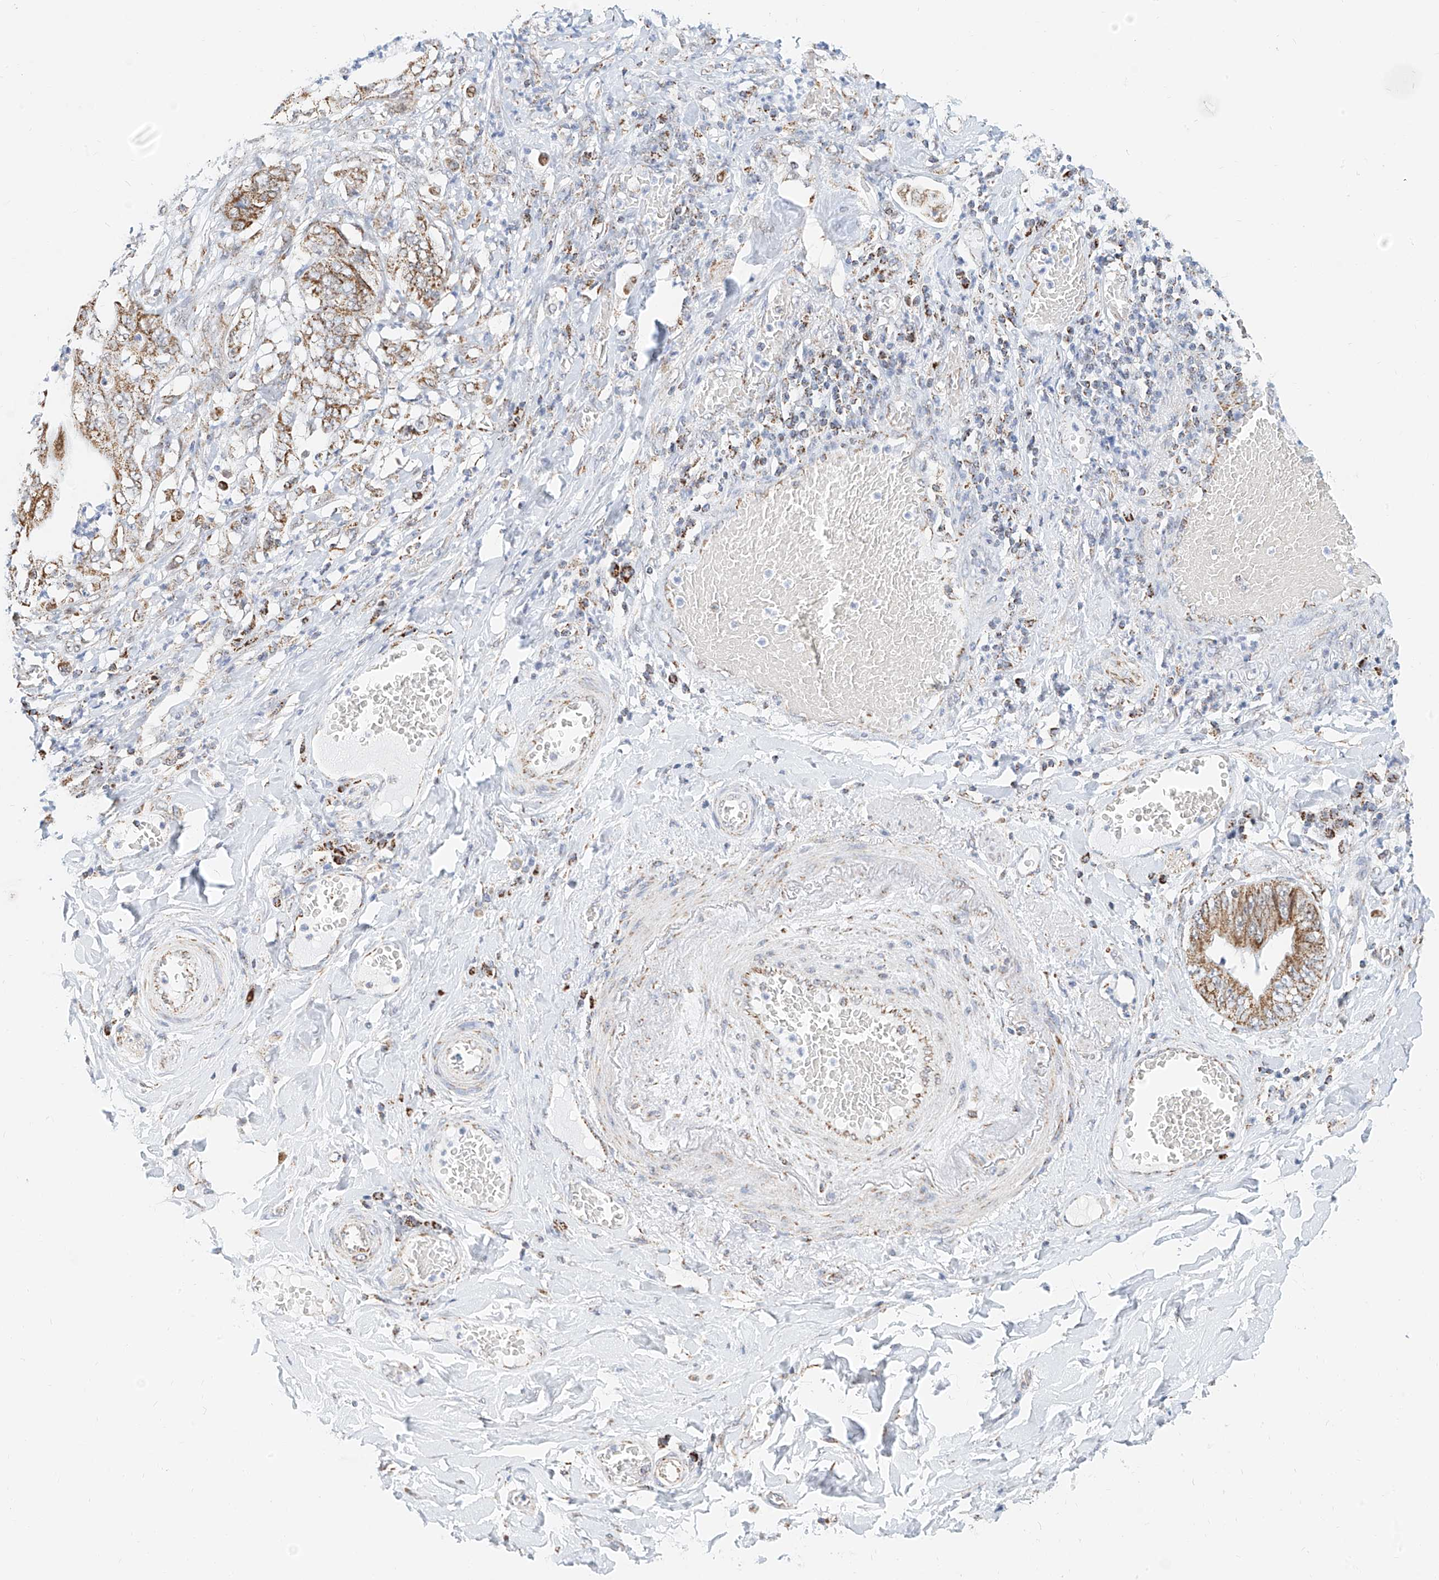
{"staining": {"intensity": "moderate", "quantity": ">75%", "location": "cytoplasmic/membranous"}, "tissue": "stomach cancer", "cell_type": "Tumor cells", "image_type": "cancer", "snomed": [{"axis": "morphology", "description": "Adenocarcinoma, NOS"}, {"axis": "topography", "description": "Stomach"}], "caption": "Stomach cancer (adenocarcinoma) stained with a protein marker exhibits moderate staining in tumor cells.", "gene": "NALCN", "patient": {"sex": "female", "age": 73}}